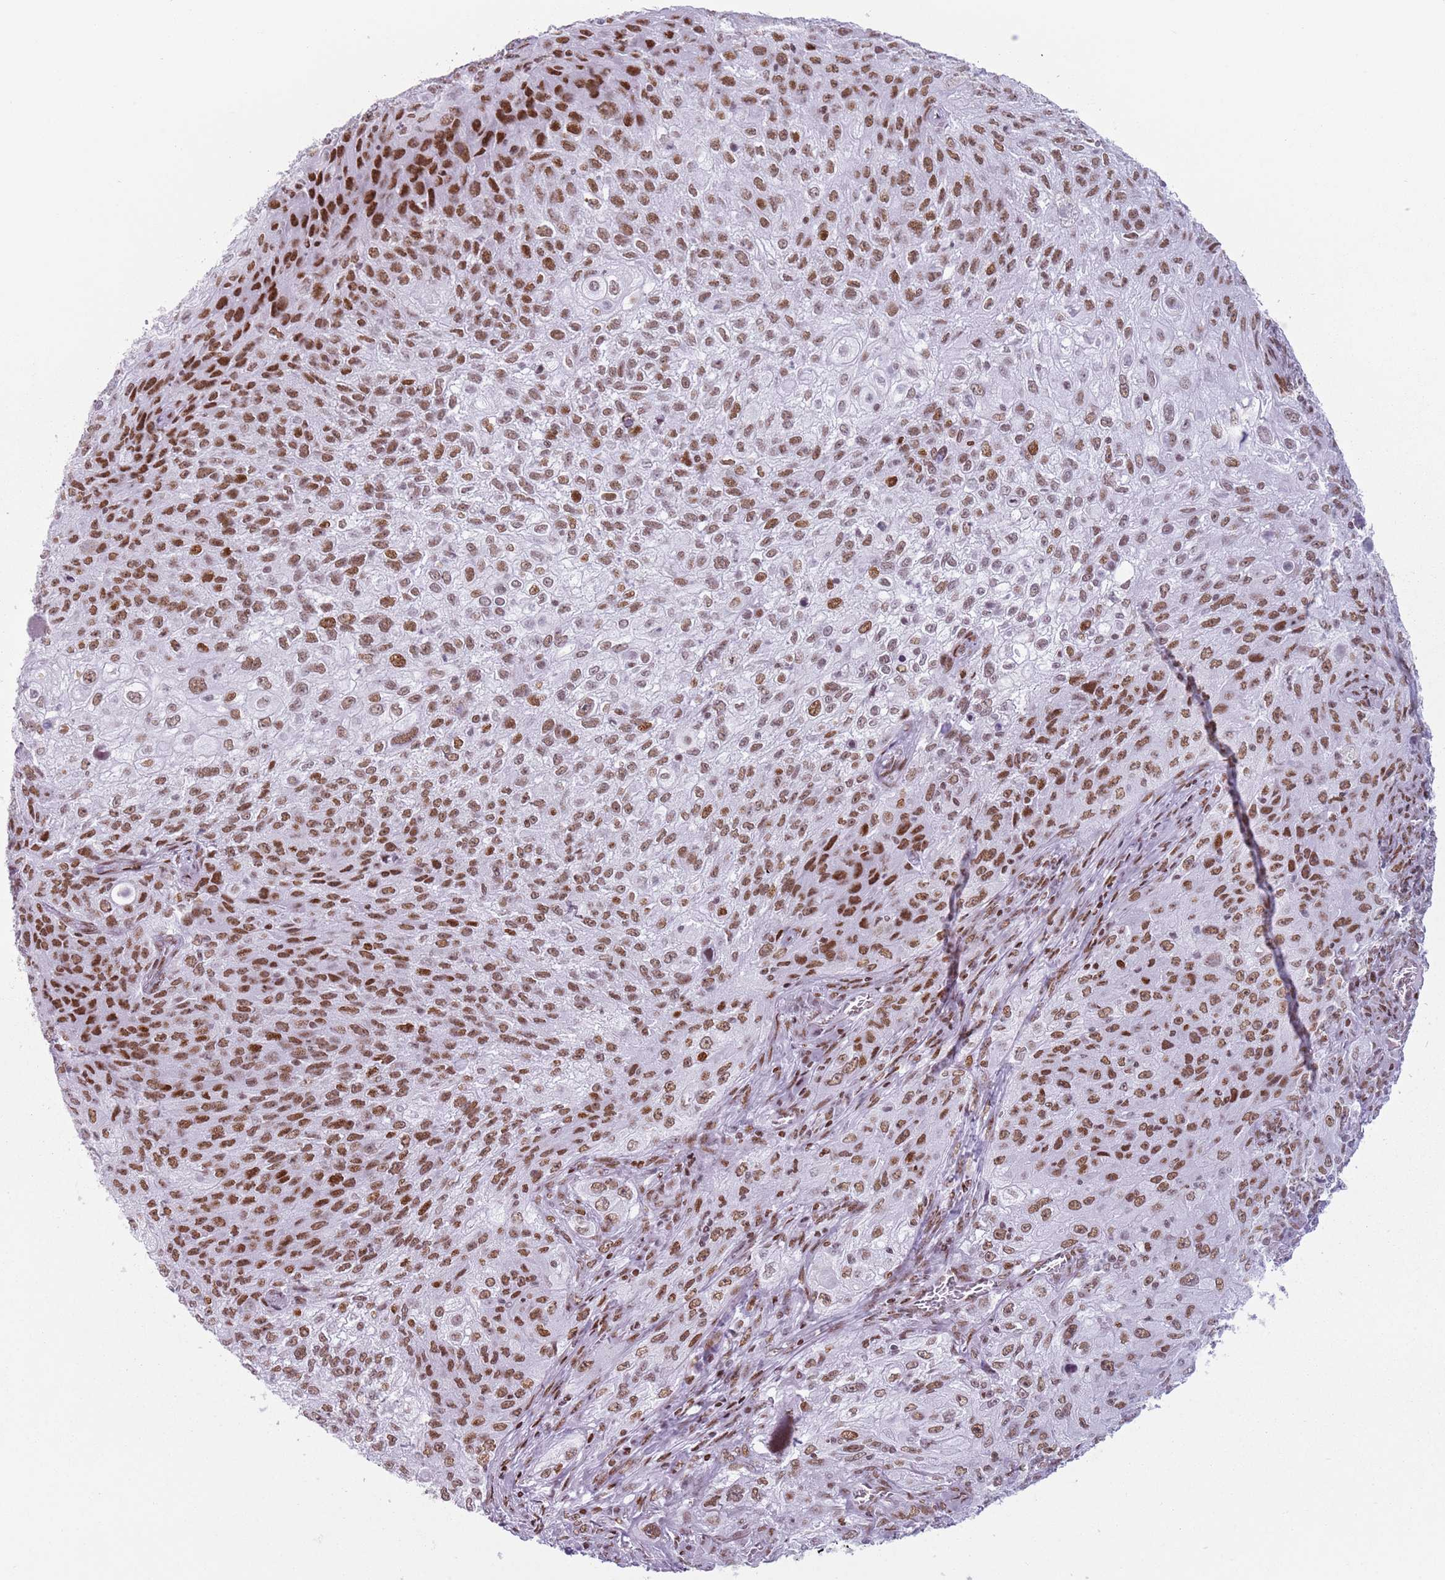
{"staining": {"intensity": "moderate", "quantity": ">75%", "location": "nuclear"}, "tissue": "lung cancer", "cell_type": "Tumor cells", "image_type": "cancer", "snomed": [{"axis": "morphology", "description": "Squamous cell carcinoma, NOS"}, {"axis": "topography", "description": "Lung"}], "caption": "Moderate nuclear expression is identified in approximately >75% of tumor cells in lung squamous cell carcinoma.", "gene": "FAM104B", "patient": {"sex": "female", "age": 69}}